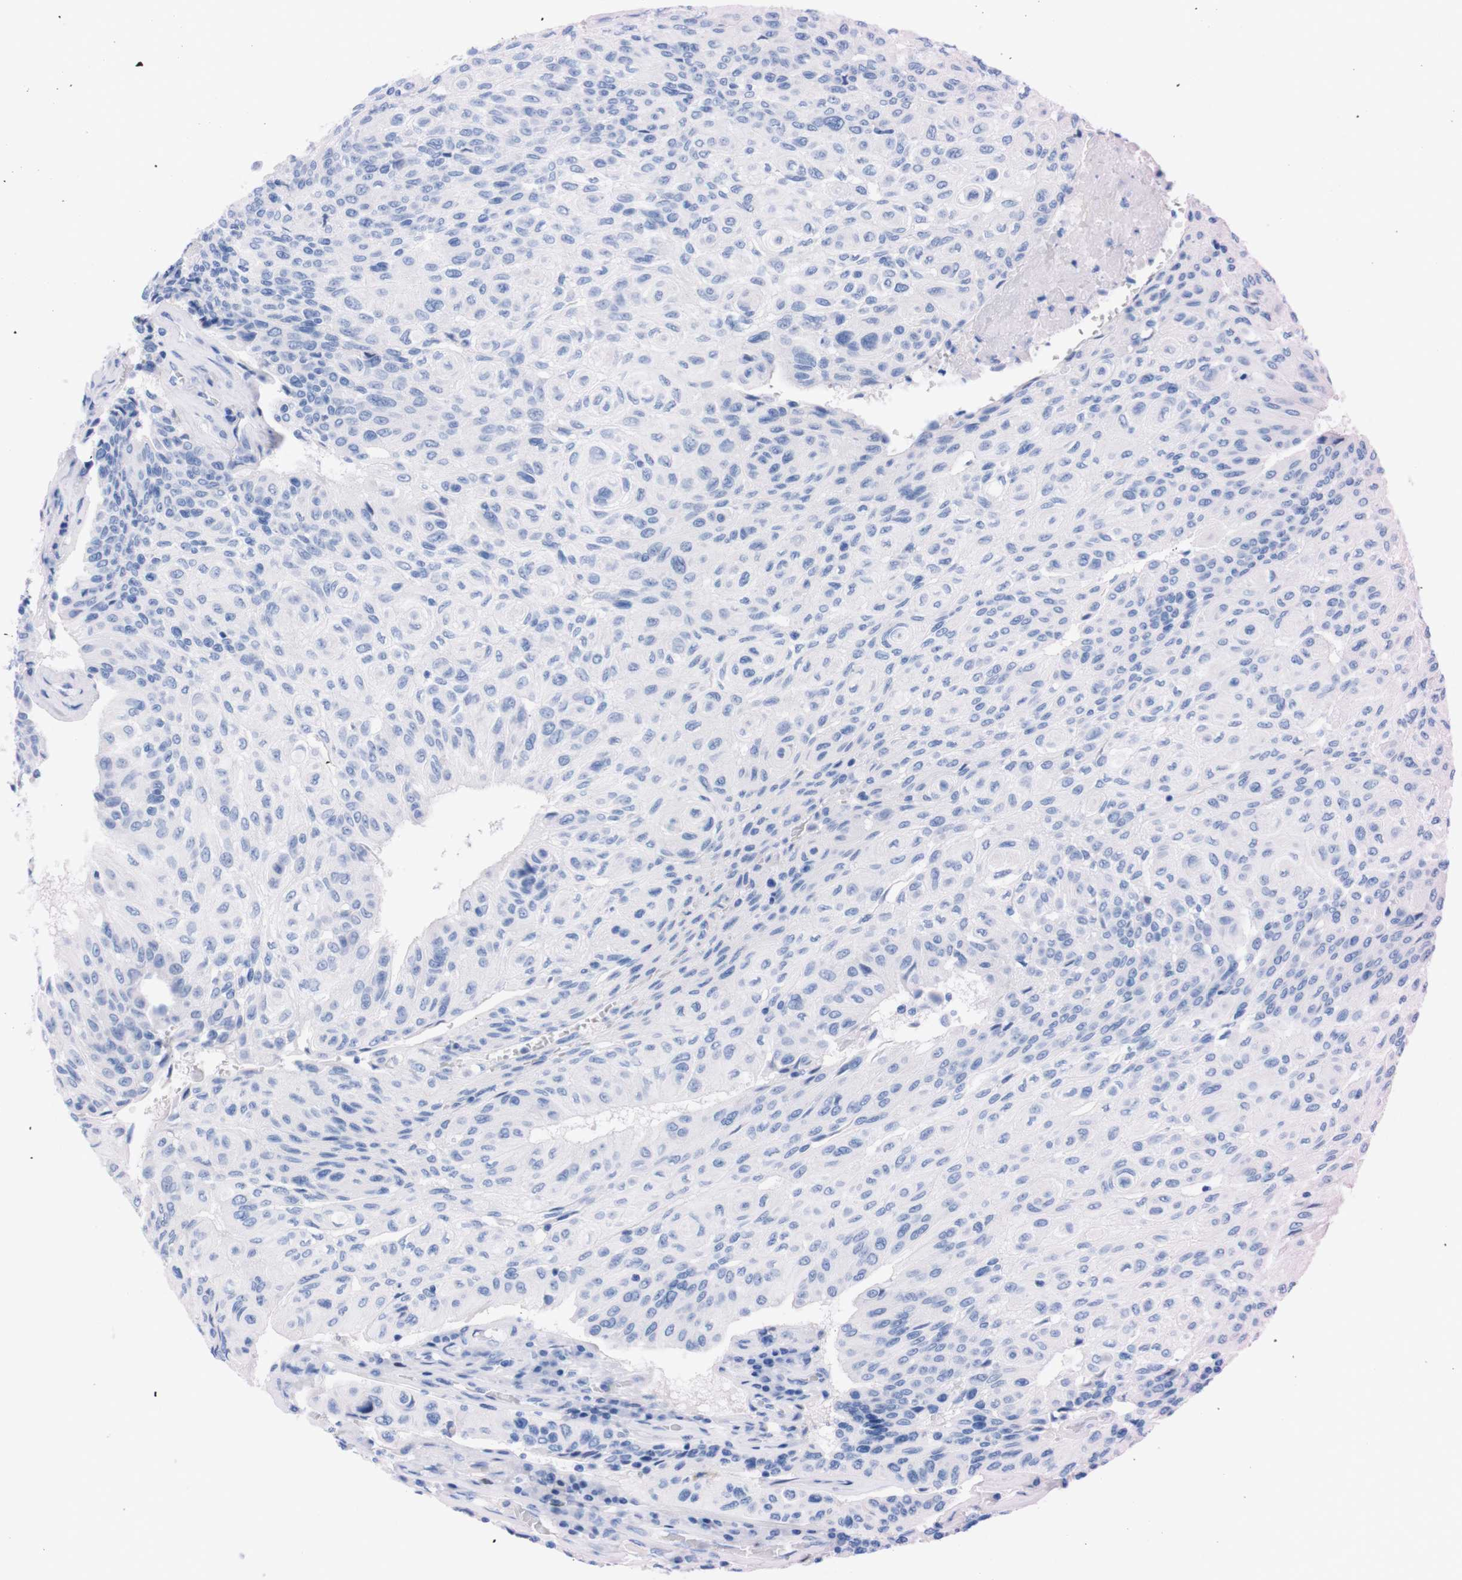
{"staining": {"intensity": "negative", "quantity": "none", "location": "none"}, "tissue": "urothelial cancer", "cell_type": "Tumor cells", "image_type": "cancer", "snomed": [{"axis": "morphology", "description": "Urothelial carcinoma, High grade"}, {"axis": "topography", "description": "Urinary bladder"}], "caption": "Immunohistochemical staining of high-grade urothelial carcinoma exhibits no significant staining in tumor cells.", "gene": "P2RY12", "patient": {"sex": "male", "age": 66}}